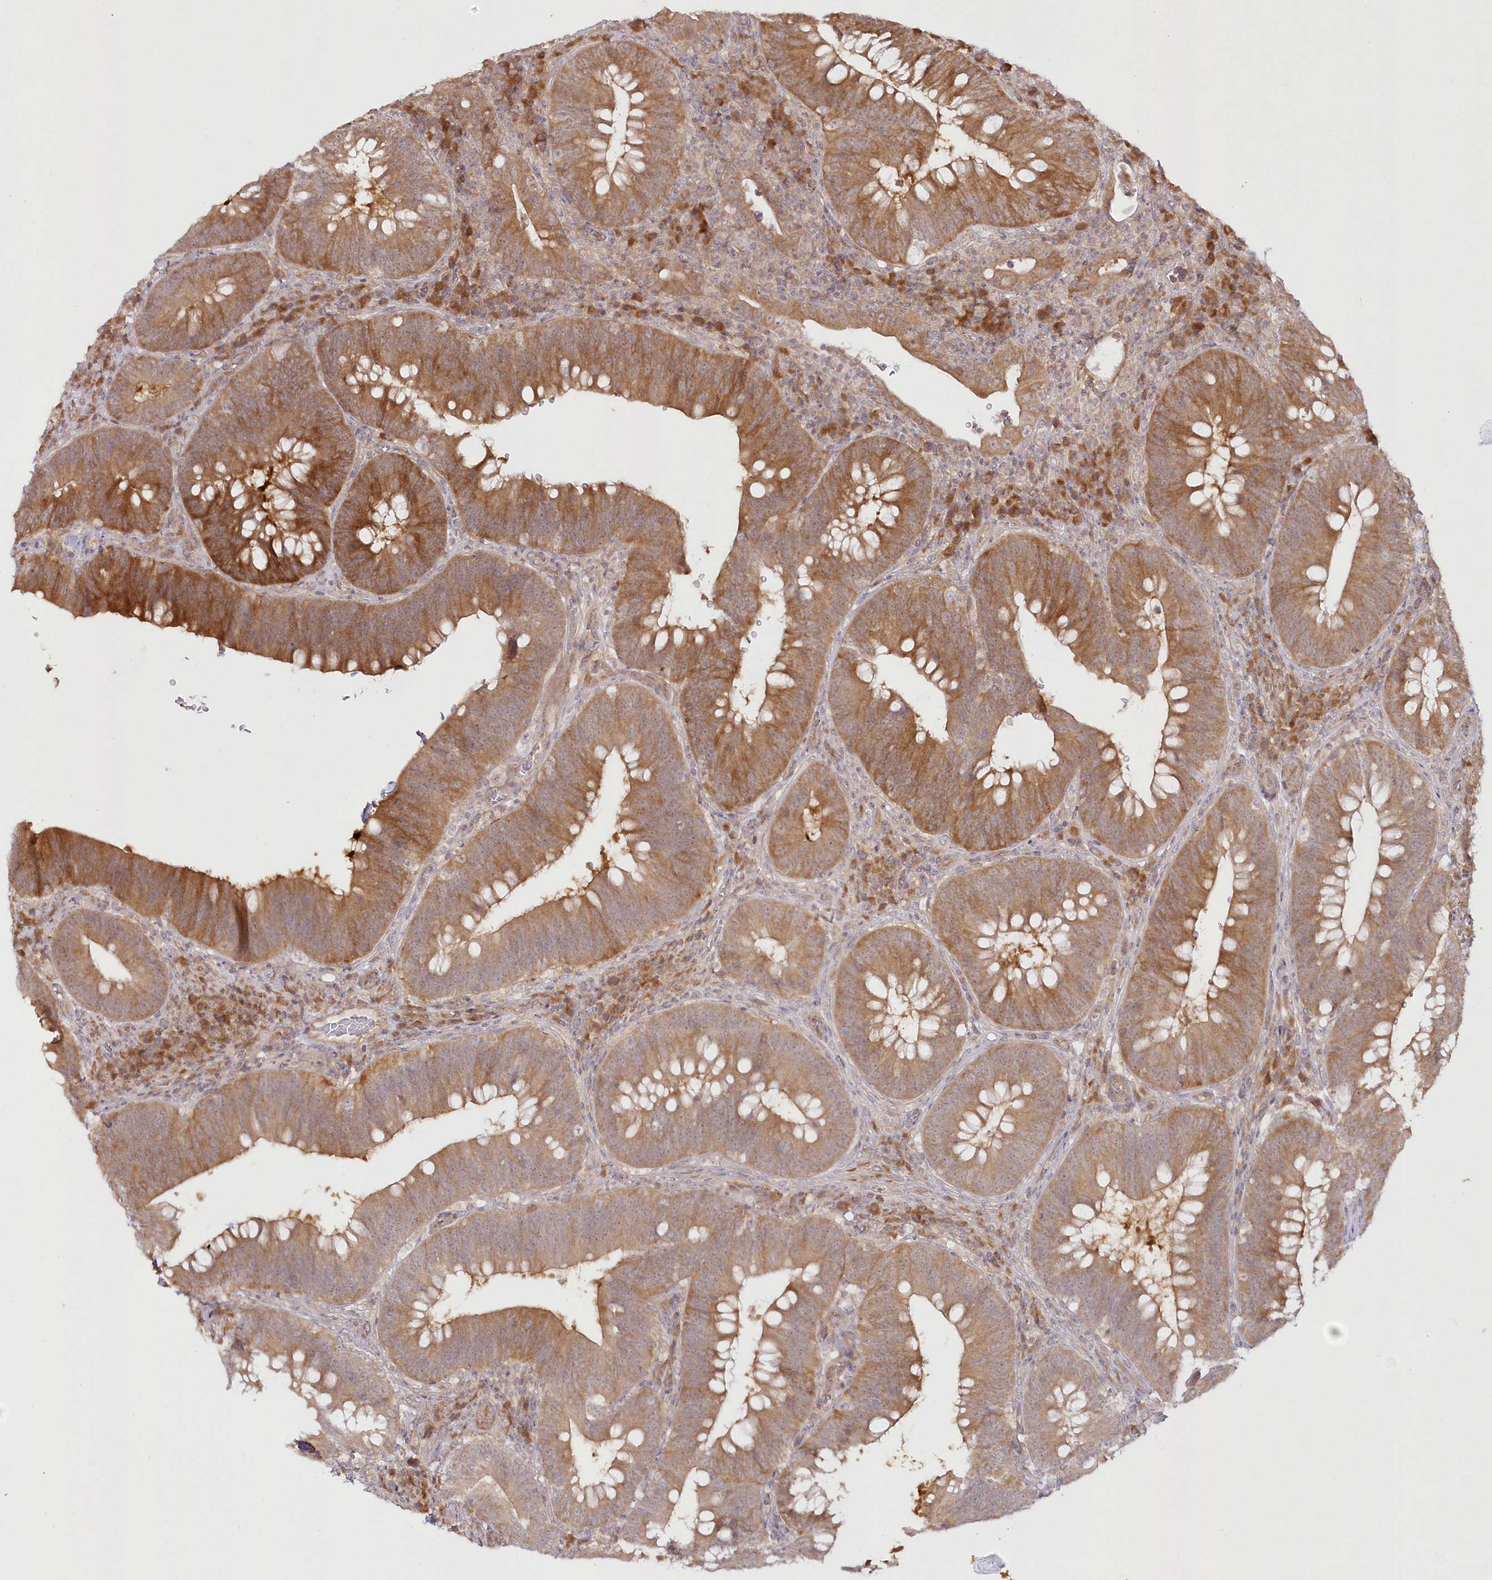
{"staining": {"intensity": "moderate", "quantity": ">75%", "location": "cytoplasmic/membranous"}, "tissue": "colorectal cancer", "cell_type": "Tumor cells", "image_type": "cancer", "snomed": [{"axis": "morphology", "description": "Normal tissue, NOS"}, {"axis": "topography", "description": "Colon"}], "caption": "This photomicrograph displays IHC staining of human colorectal cancer, with medium moderate cytoplasmic/membranous staining in about >75% of tumor cells.", "gene": "IPMK", "patient": {"sex": "female", "age": 82}}